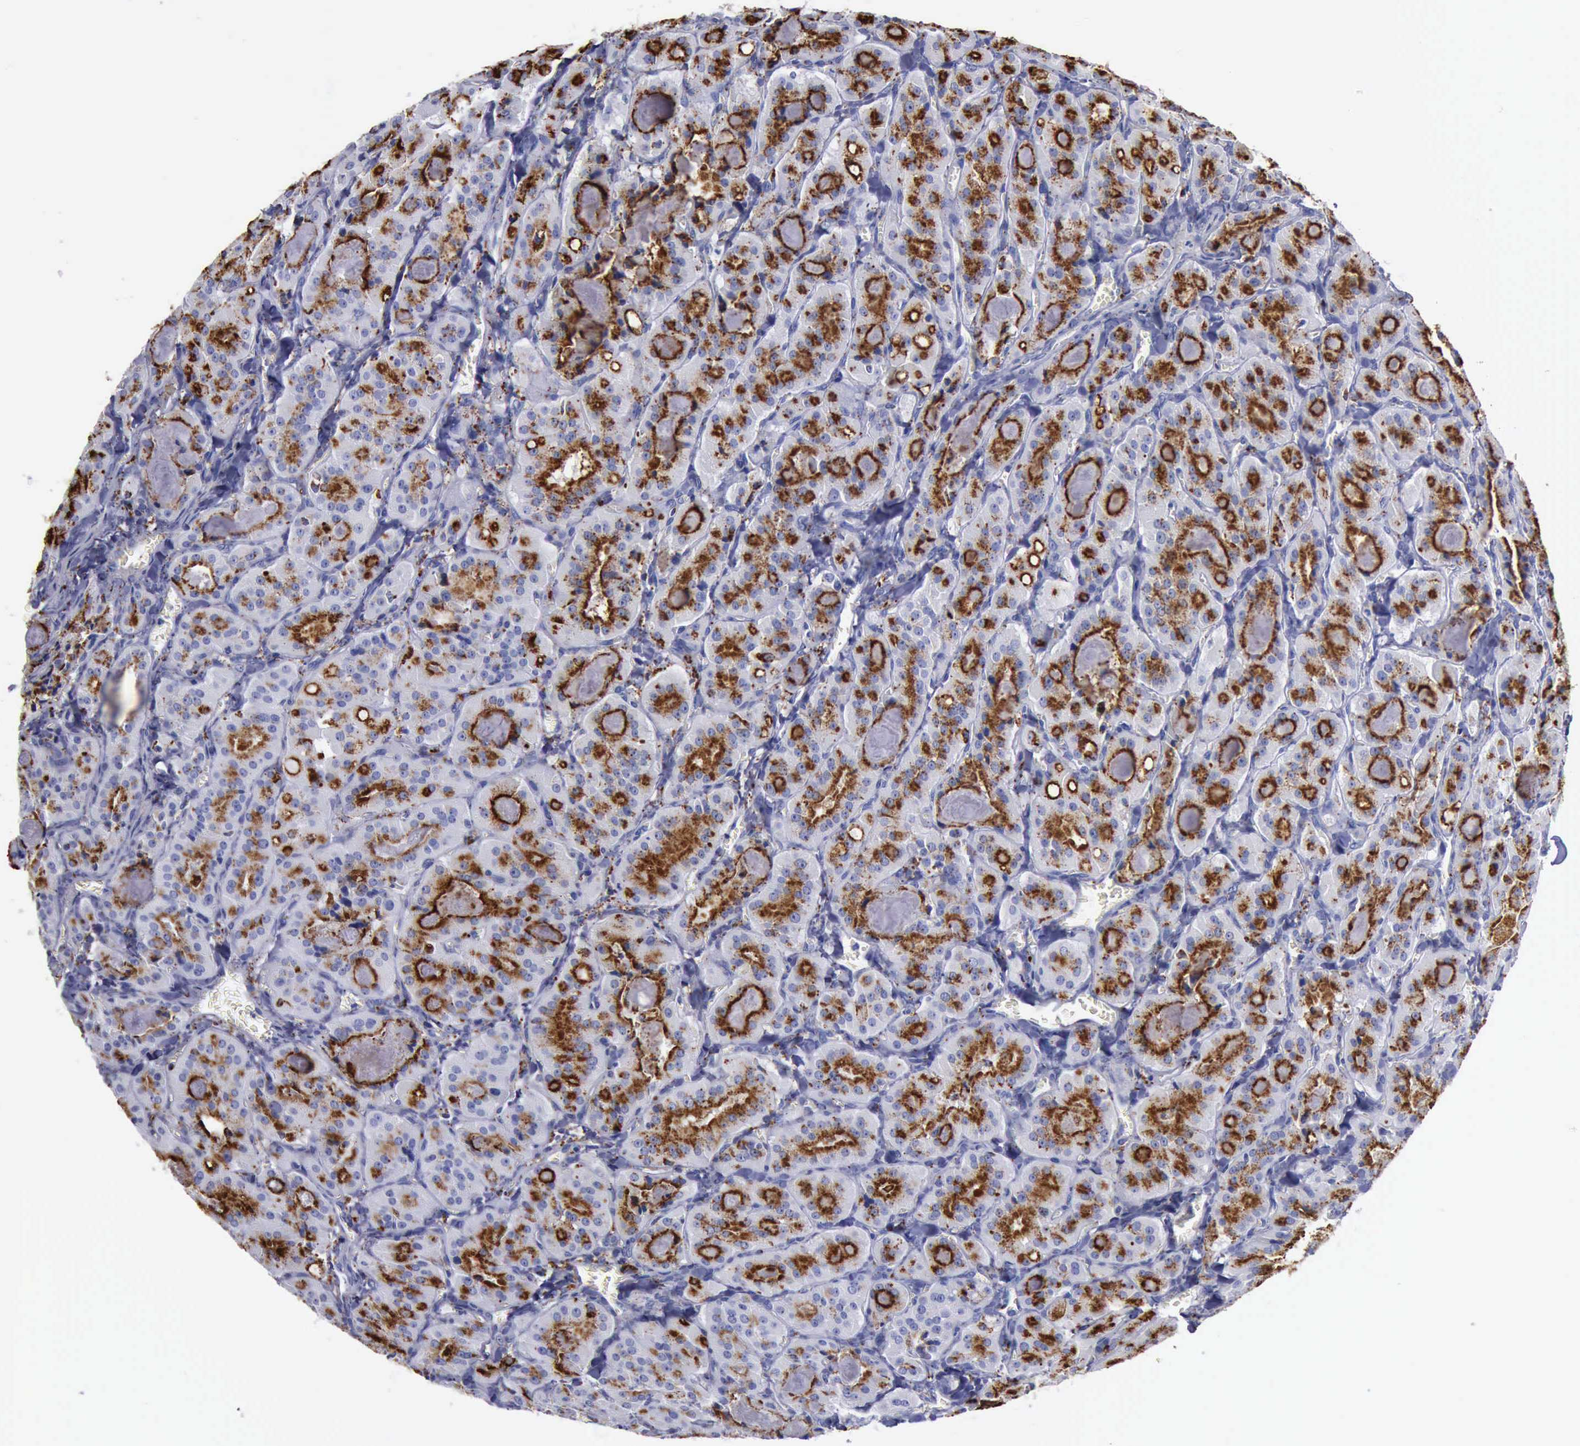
{"staining": {"intensity": "strong", "quantity": ">75%", "location": "cytoplasmic/membranous"}, "tissue": "thyroid cancer", "cell_type": "Tumor cells", "image_type": "cancer", "snomed": [{"axis": "morphology", "description": "Carcinoma, NOS"}, {"axis": "topography", "description": "Thyroid gland"}], "caption": "IHC image of thyroid cancer stained for a protein (brown), which demonstrates high levels of strong cytoplasmic/membranous positivity in about >75% of tumor cells.", "gene": "CTSD", "patient": {"sex": "male", "age": 76}}